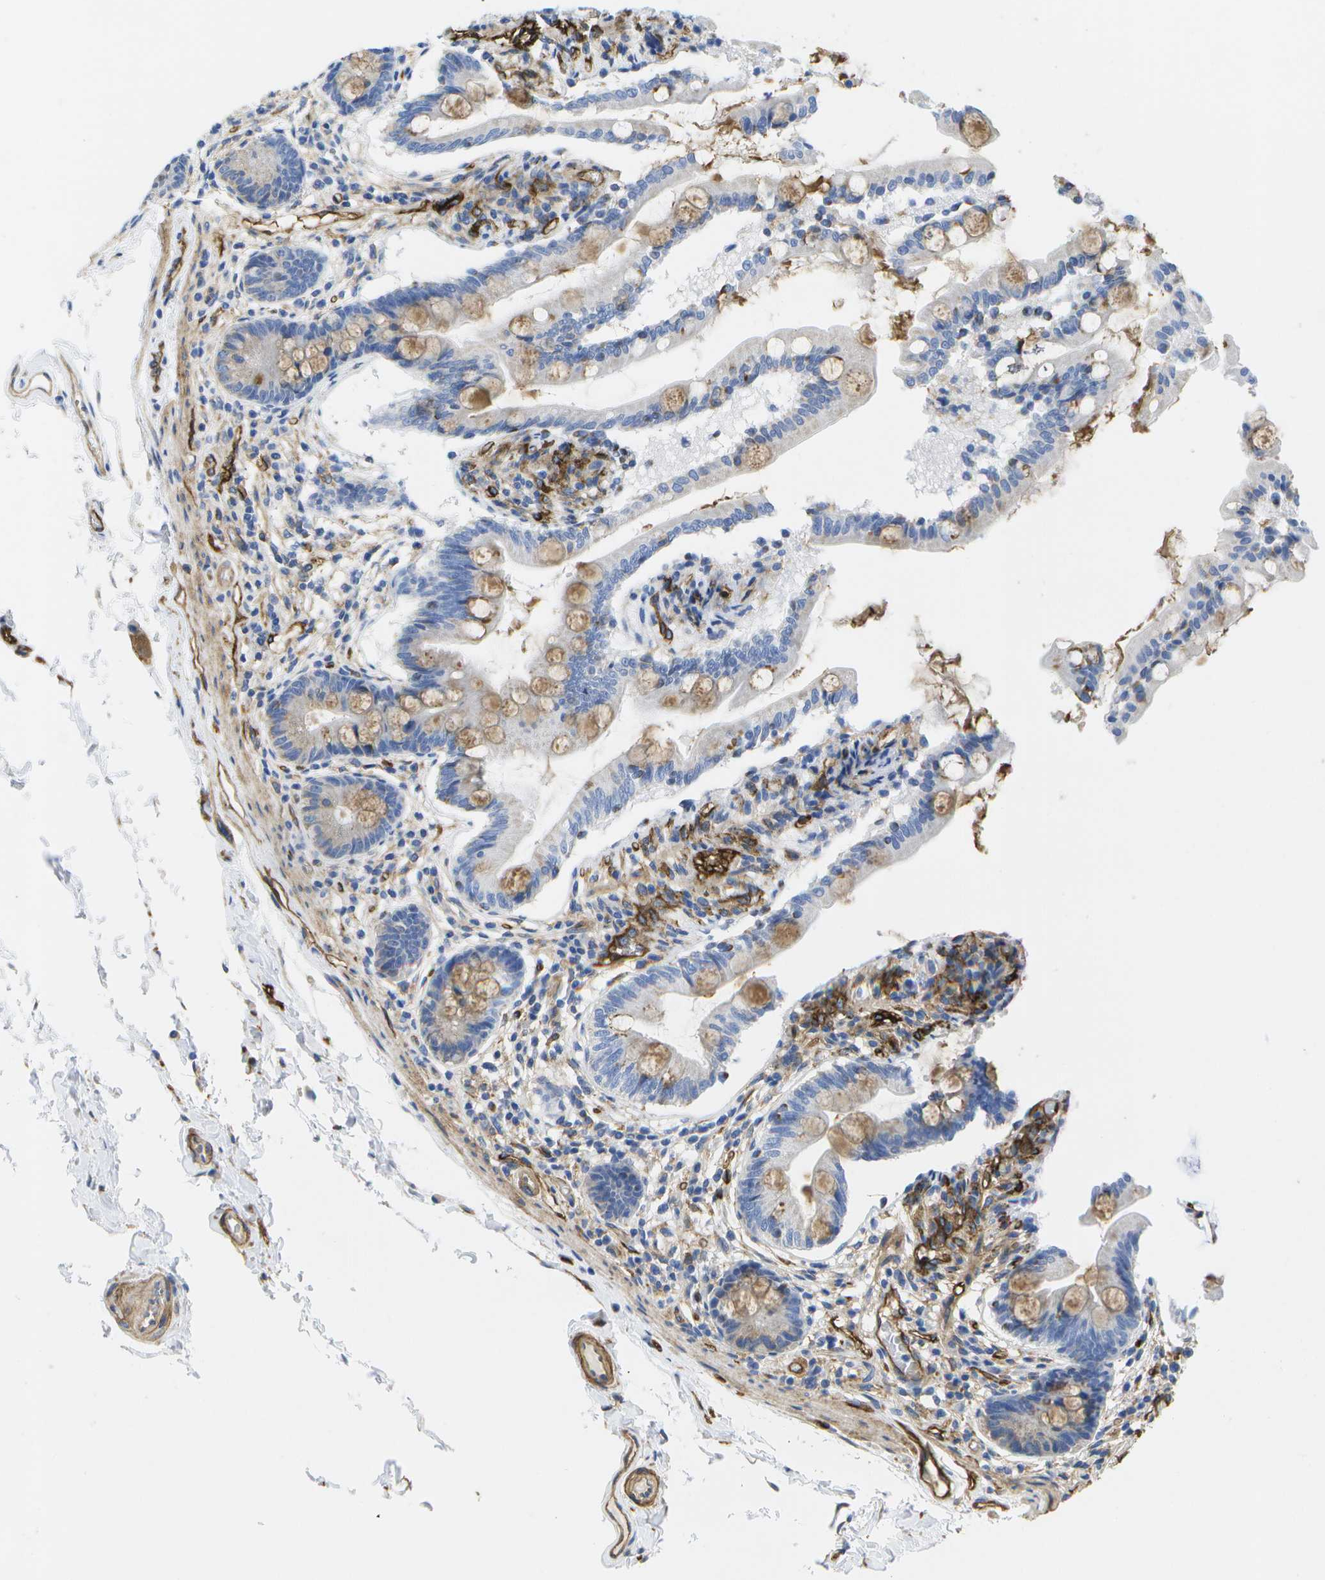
{"staining": {"intensity": "moderate", "quantity": "<25%", "location": "cytoplasmic/membranous"}, "tissue": "small intestine", "cell_type": "Glandular cells", "image_type": "normal", "snomed": [{"axis": "morphology", "description": "Normal tissue, NOS"}, {"axis": "topography", "description": "Small intestine"}], "caption": "Small intestine stained with a protein marker displays moderate staining in glandular cells.", "gene": "DYSF", "patient": {"sex": "female", "age": 56}}